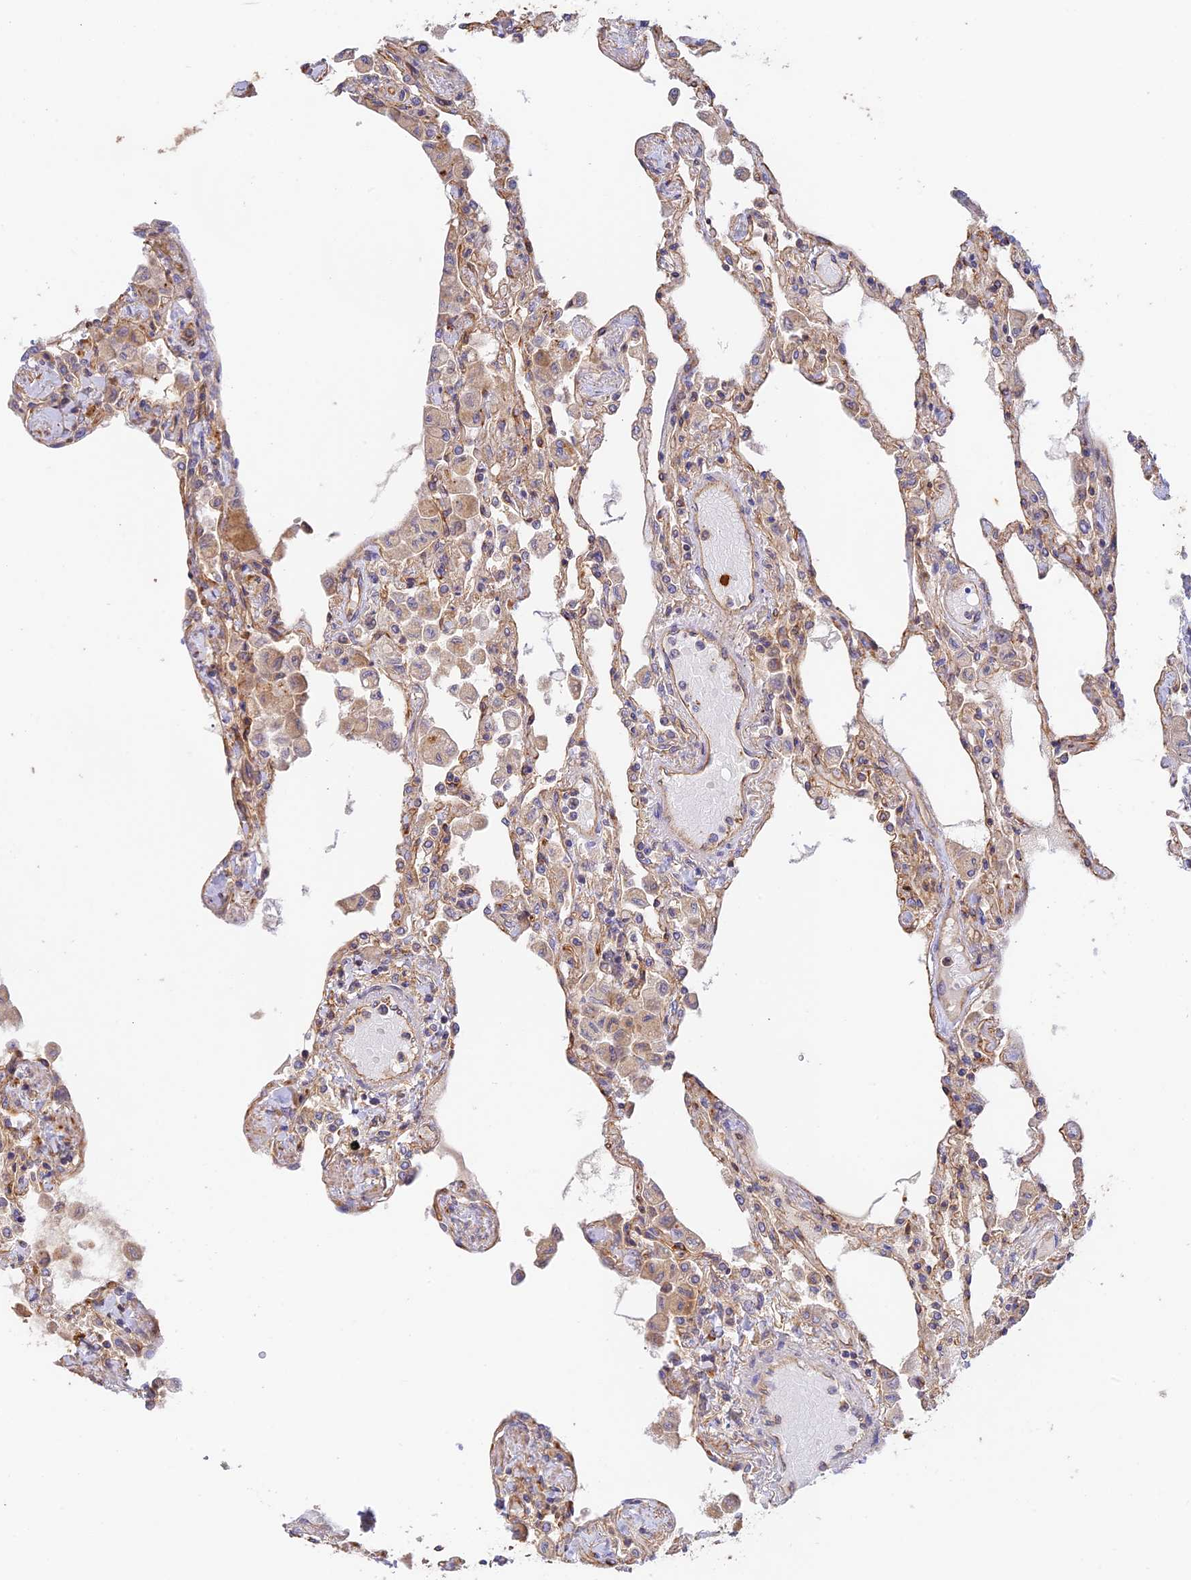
{"staining": {"intensity": "weak", "quantity": "25%-75%", "location": "cytoplasmic/membranous"}, "tissue": "lung", "cell_type": "Alveolar cells", "image_type": "normal", "snomed": [{"axis": "morphology", "description": "Normal tissue, NOS"}, {"axis": "topography", "description": "Bronchus"}, {"axis": "topography", "description": "Lung"}], "caption": "Protein staining demonstrates weak cytoplasmic/membranous staining in approximately 25%-75% of alveolar cells in normal lung.", "gene": "MYO9A", "patient": {"sex": "female", "age": 49}}